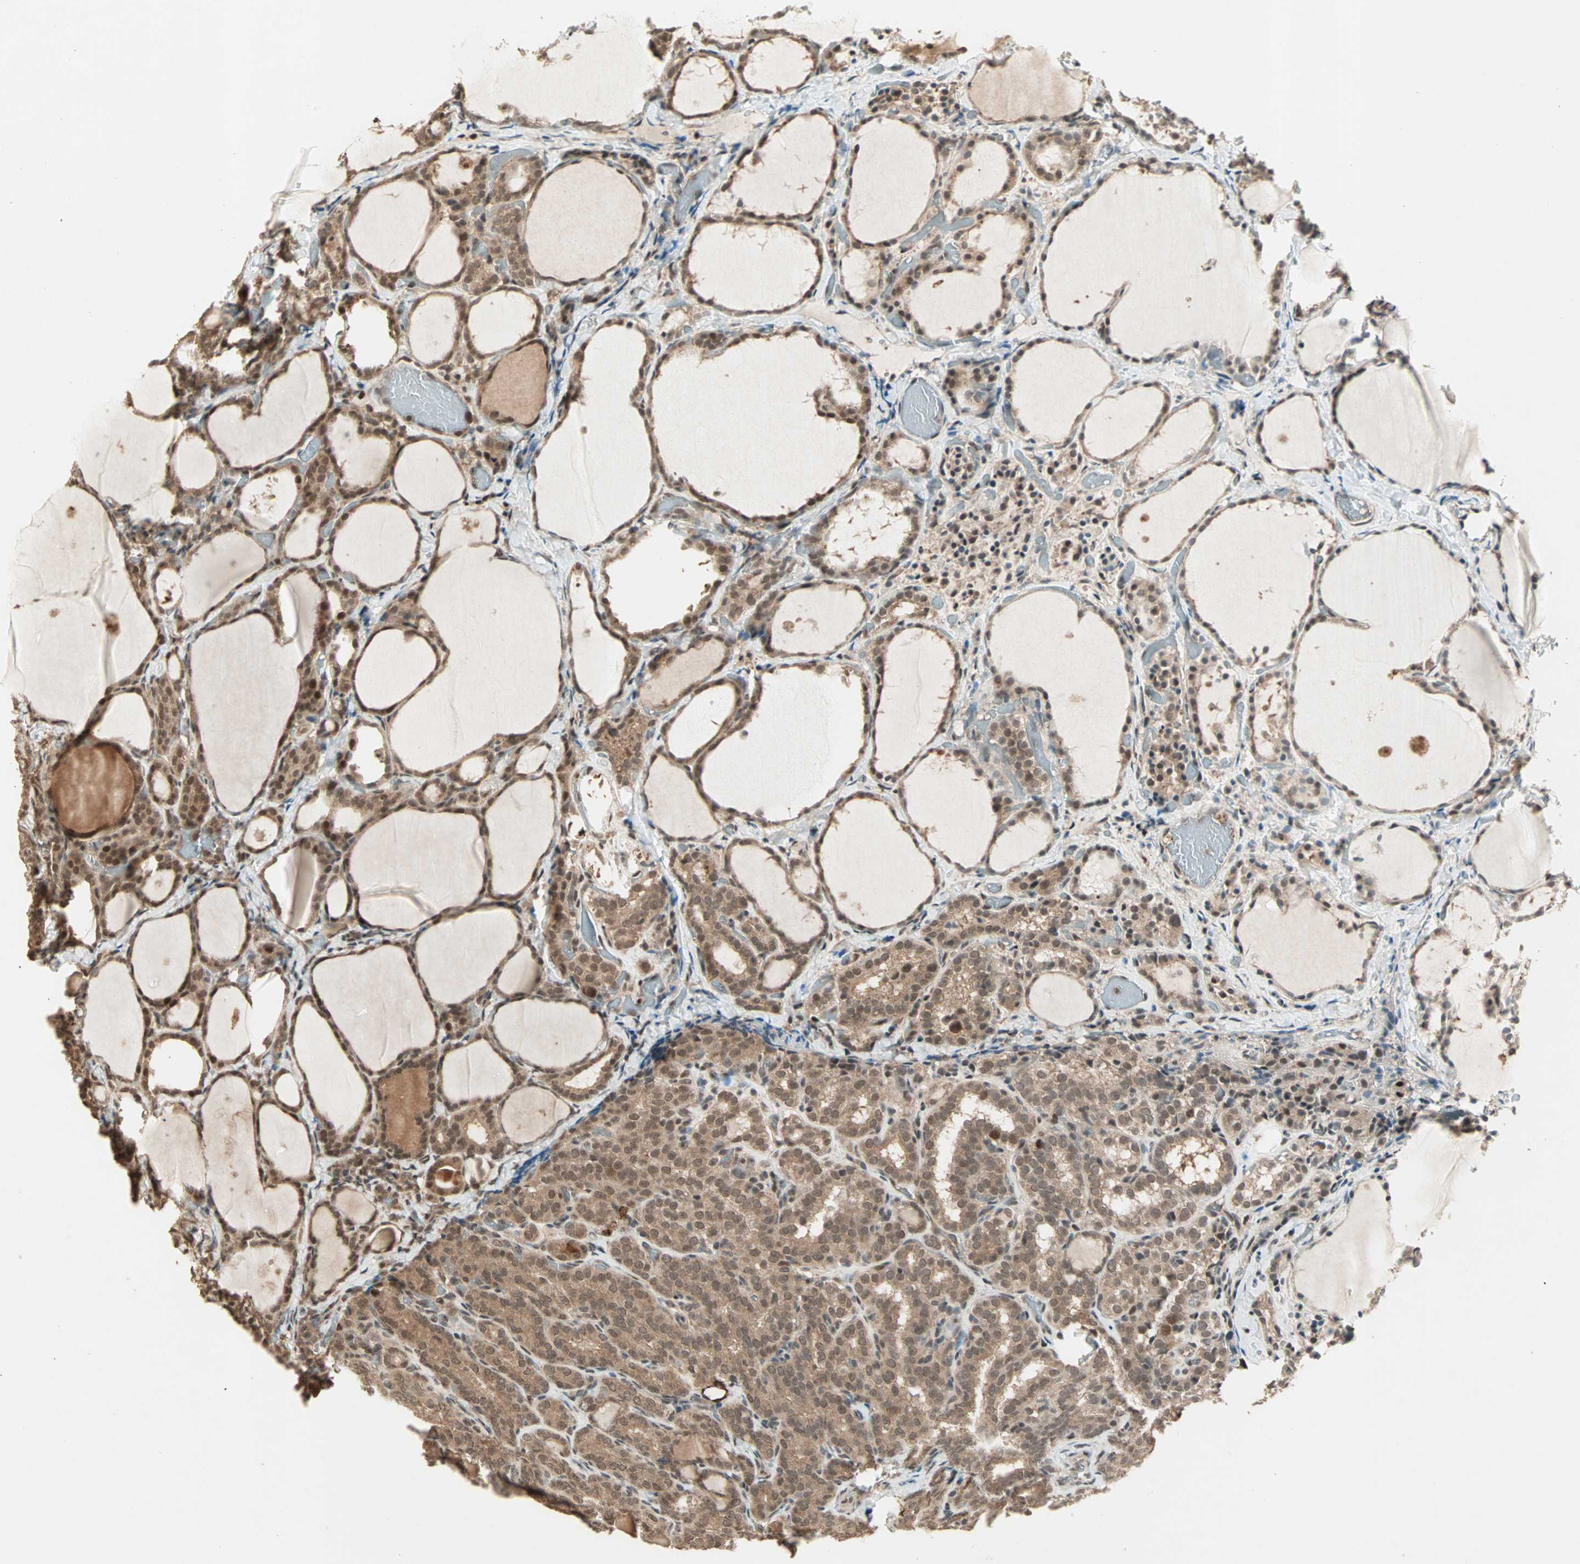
{"staining": {"intensity": "moderate", "quantity": ">75%", "location": "cytoplasmic/membranous,nuclear"}, "tissue": "thyroid cancer", "cell_type": "Tumor cells", "image_type": "cancer", "snomed": [{"axis": "morphology", "description": "Normal tissue, NOS"}, {"axis": "morphology", "description": "Papillary adenocarcinoma, NOS"}, {"axis": "topography", "description": "Thyroid gland"}], "caption": "Immunohistochemical staining of human papillary adenocarcinoma (thyroid) displays medium levels of moderate cytoplasmic/membranous and nuclear protein staining in approximately >75% of tumor cells.", "gene": "ZNF701", "patient": {"sex": "female", "age": 30}}